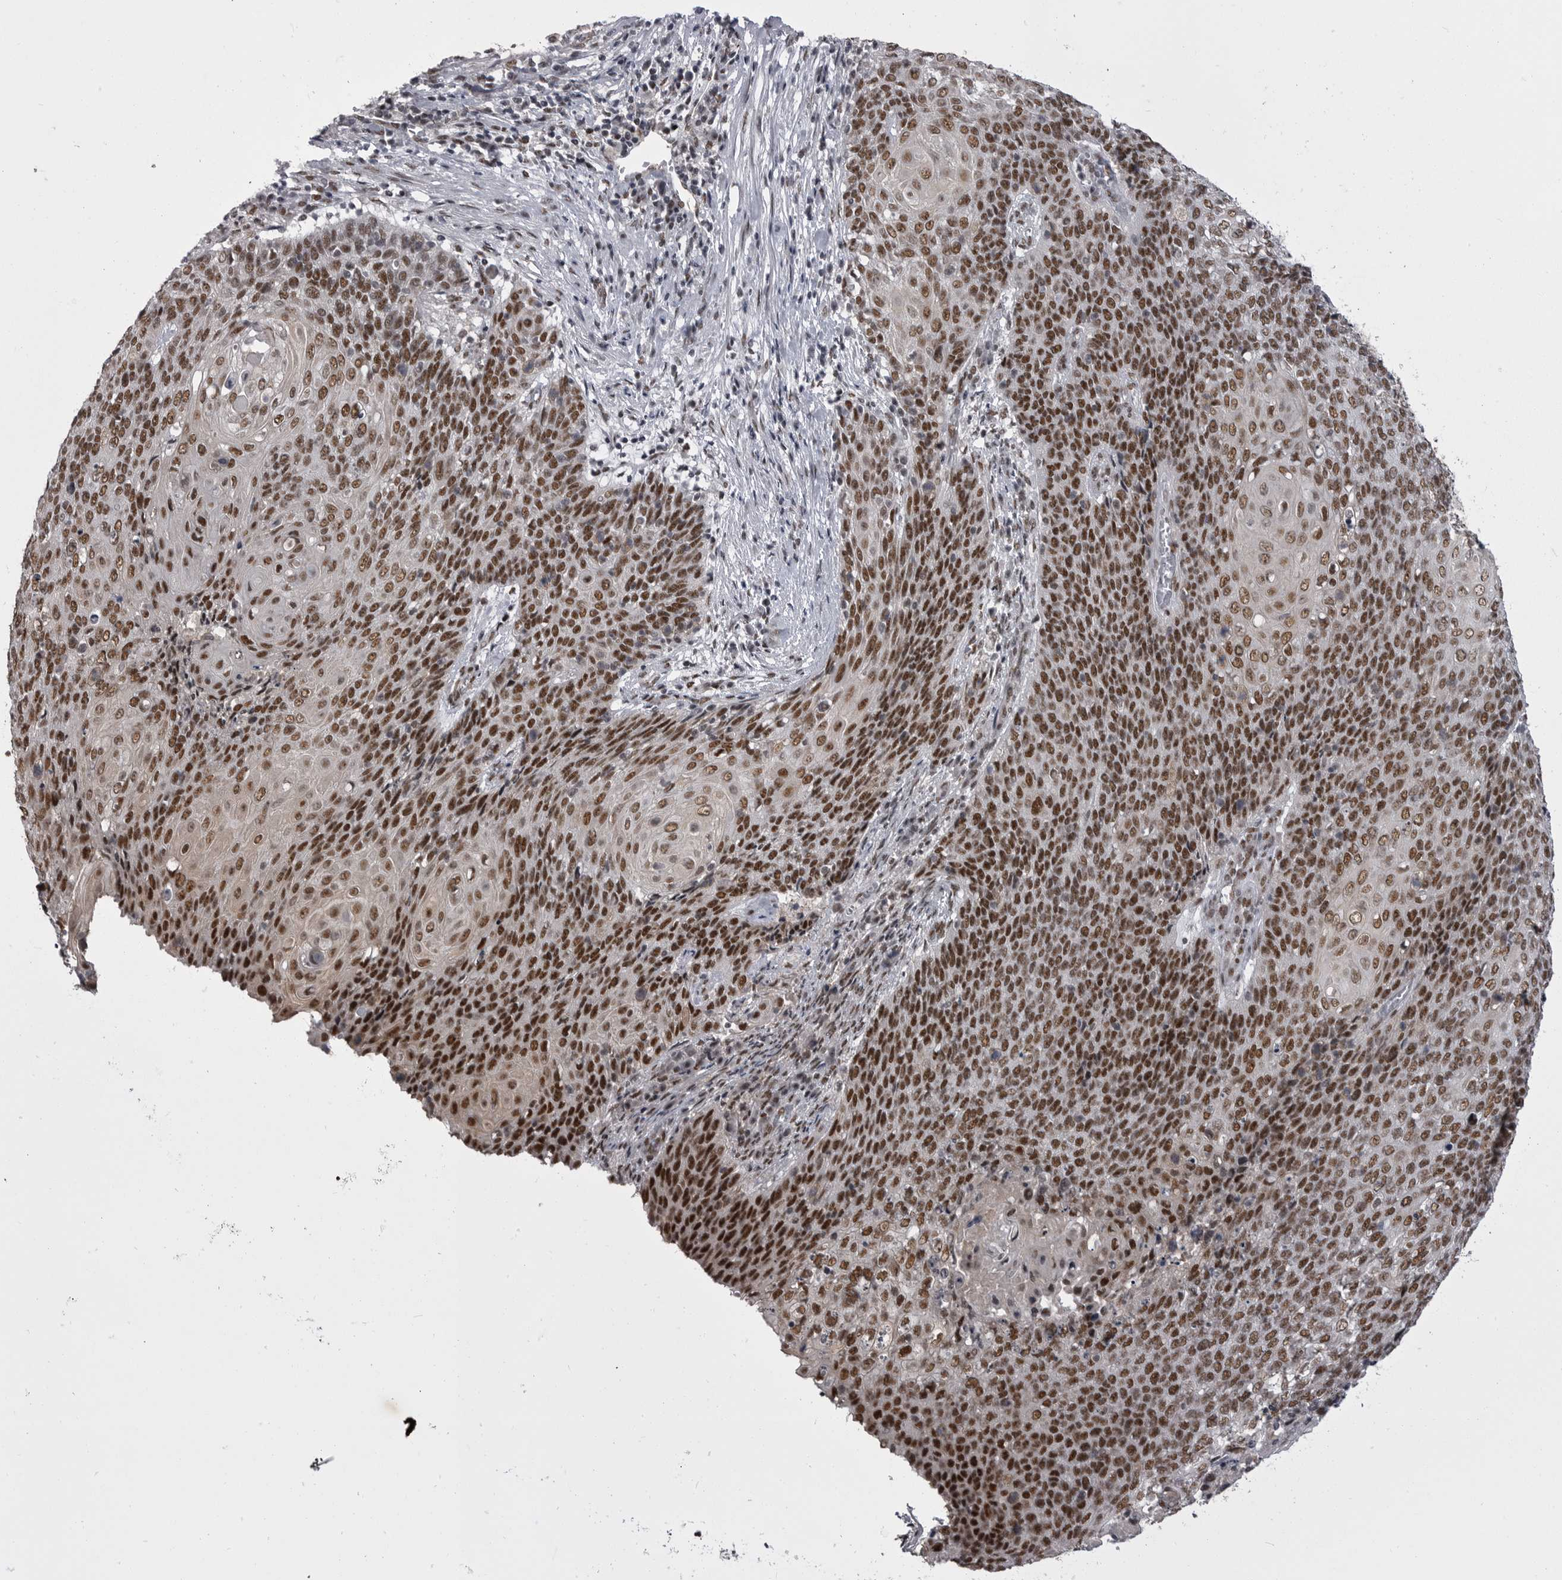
{"staining": {"intensity": "strong", "quantity": ">75%", "location": "nuclear"}, "tissue": "cervical cancer", "cell_type": "Tumor cells", "image_type": "cancer", "snomed": [{"axis": "morphology", "description": "Squamous cell carcinoma, NOS"}, {"axis": "topography", "description": "Cervix"}], "caption": "Immunohistochemical staining of cervical squamous cell carcinoma reveals high levels of strong nuclear protein positivity in approximately >75% of tumor cells. Nuclei are stained in blue.", "gene": "MEPCE", "patient": {"sex": "female", "age": 39}}